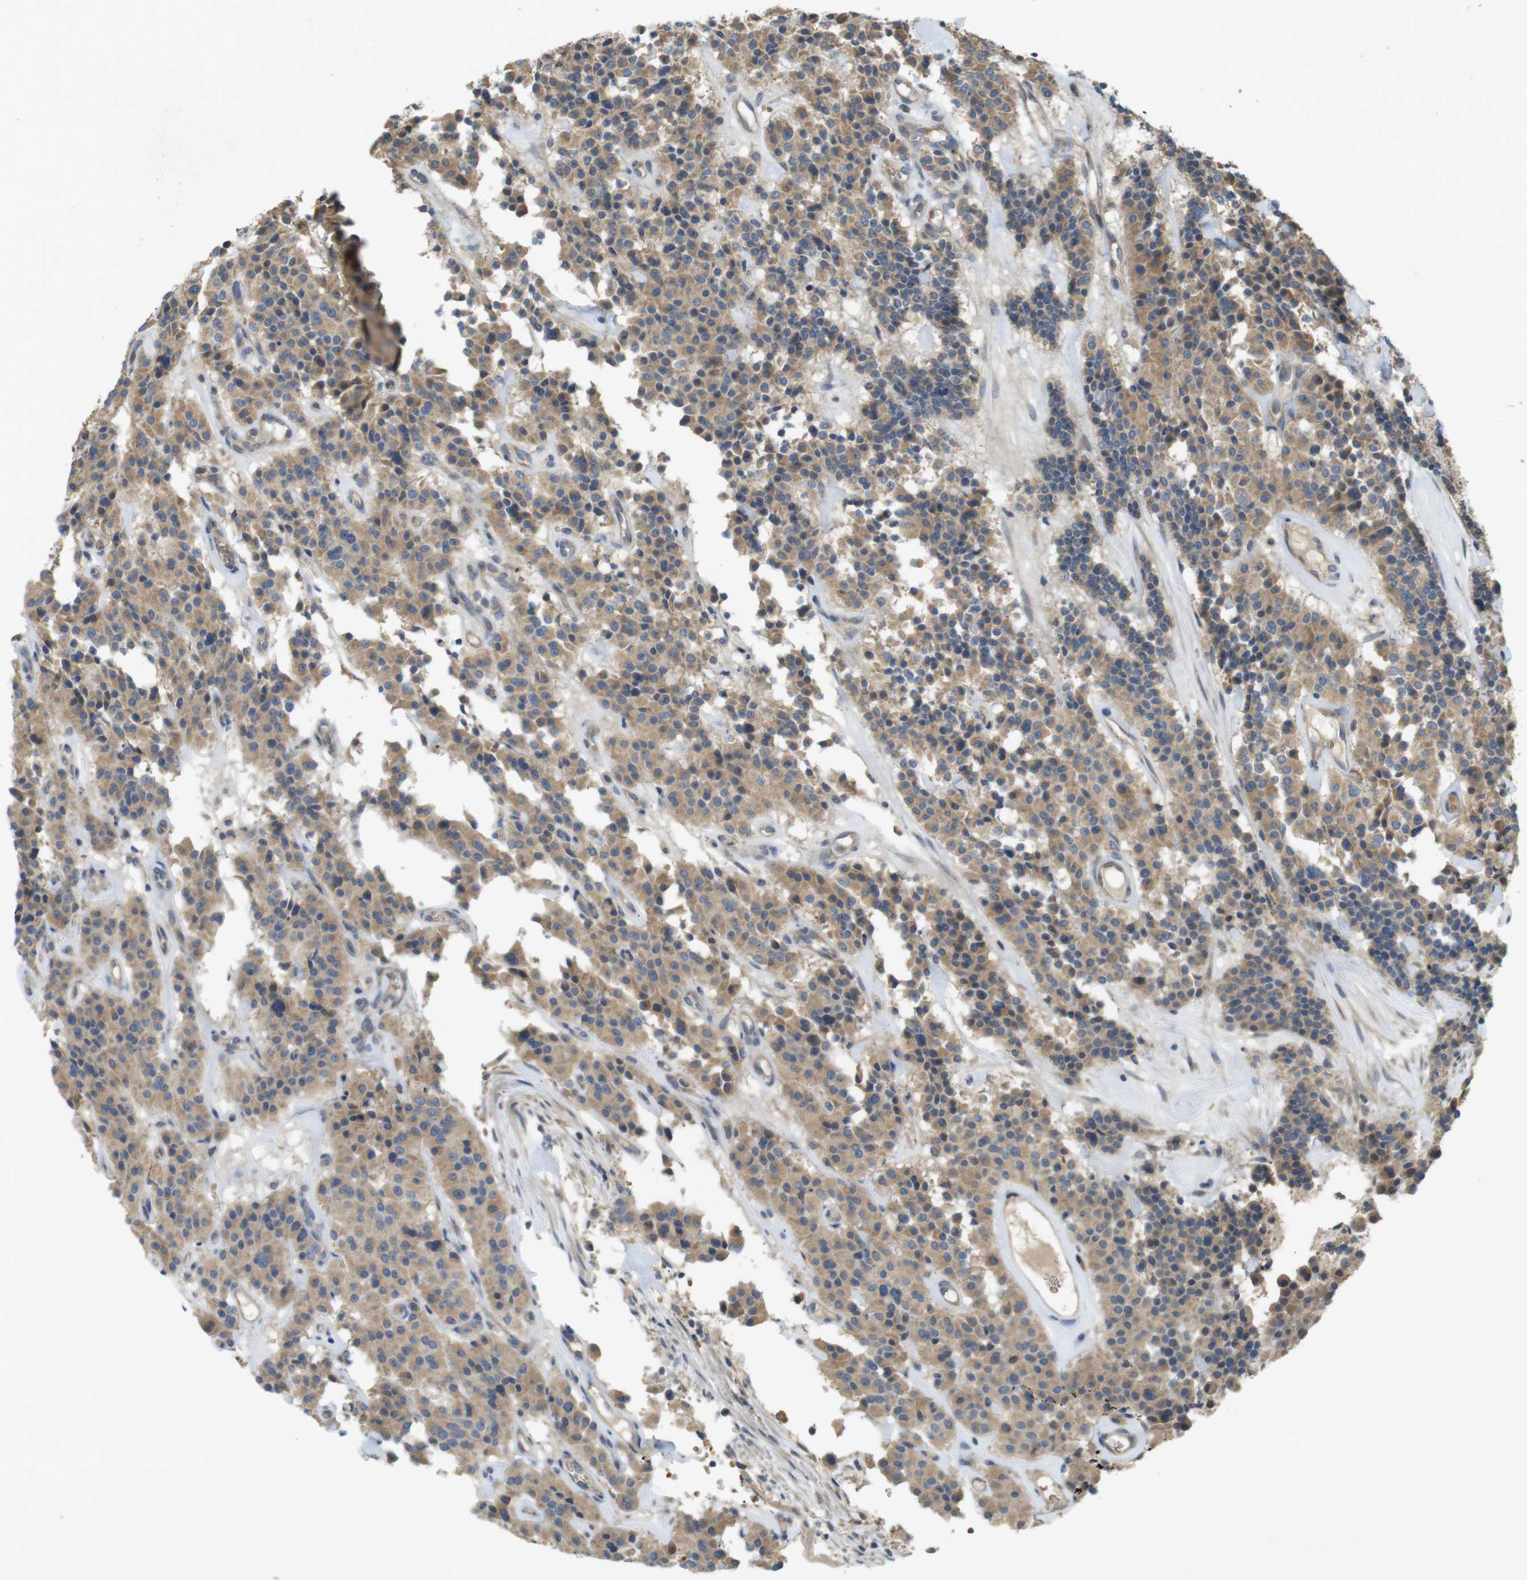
{"staining": {"intensity": "moderate", "quantity": ">75%", "location": "cytoplasmic/membranous"}, "tissue": "carcinoid", "cell_type": "Tumor cells", "image_type": "cancer", "snomed": [{"axis": "morphology", "description": "Carcinoid, malignant, NOS"}, {"axis": "topography", "description": "Lung"}], "caption": "The immunohistochemical stain shows moderate cytoplasmic/membranous positivity in tumor cells of carcinoid tissue. The protein of interest is shown in brown color, while the nuclei are stained blue.", "gene": "CLTC", "patient": {"sex": "male", "age": 30}}